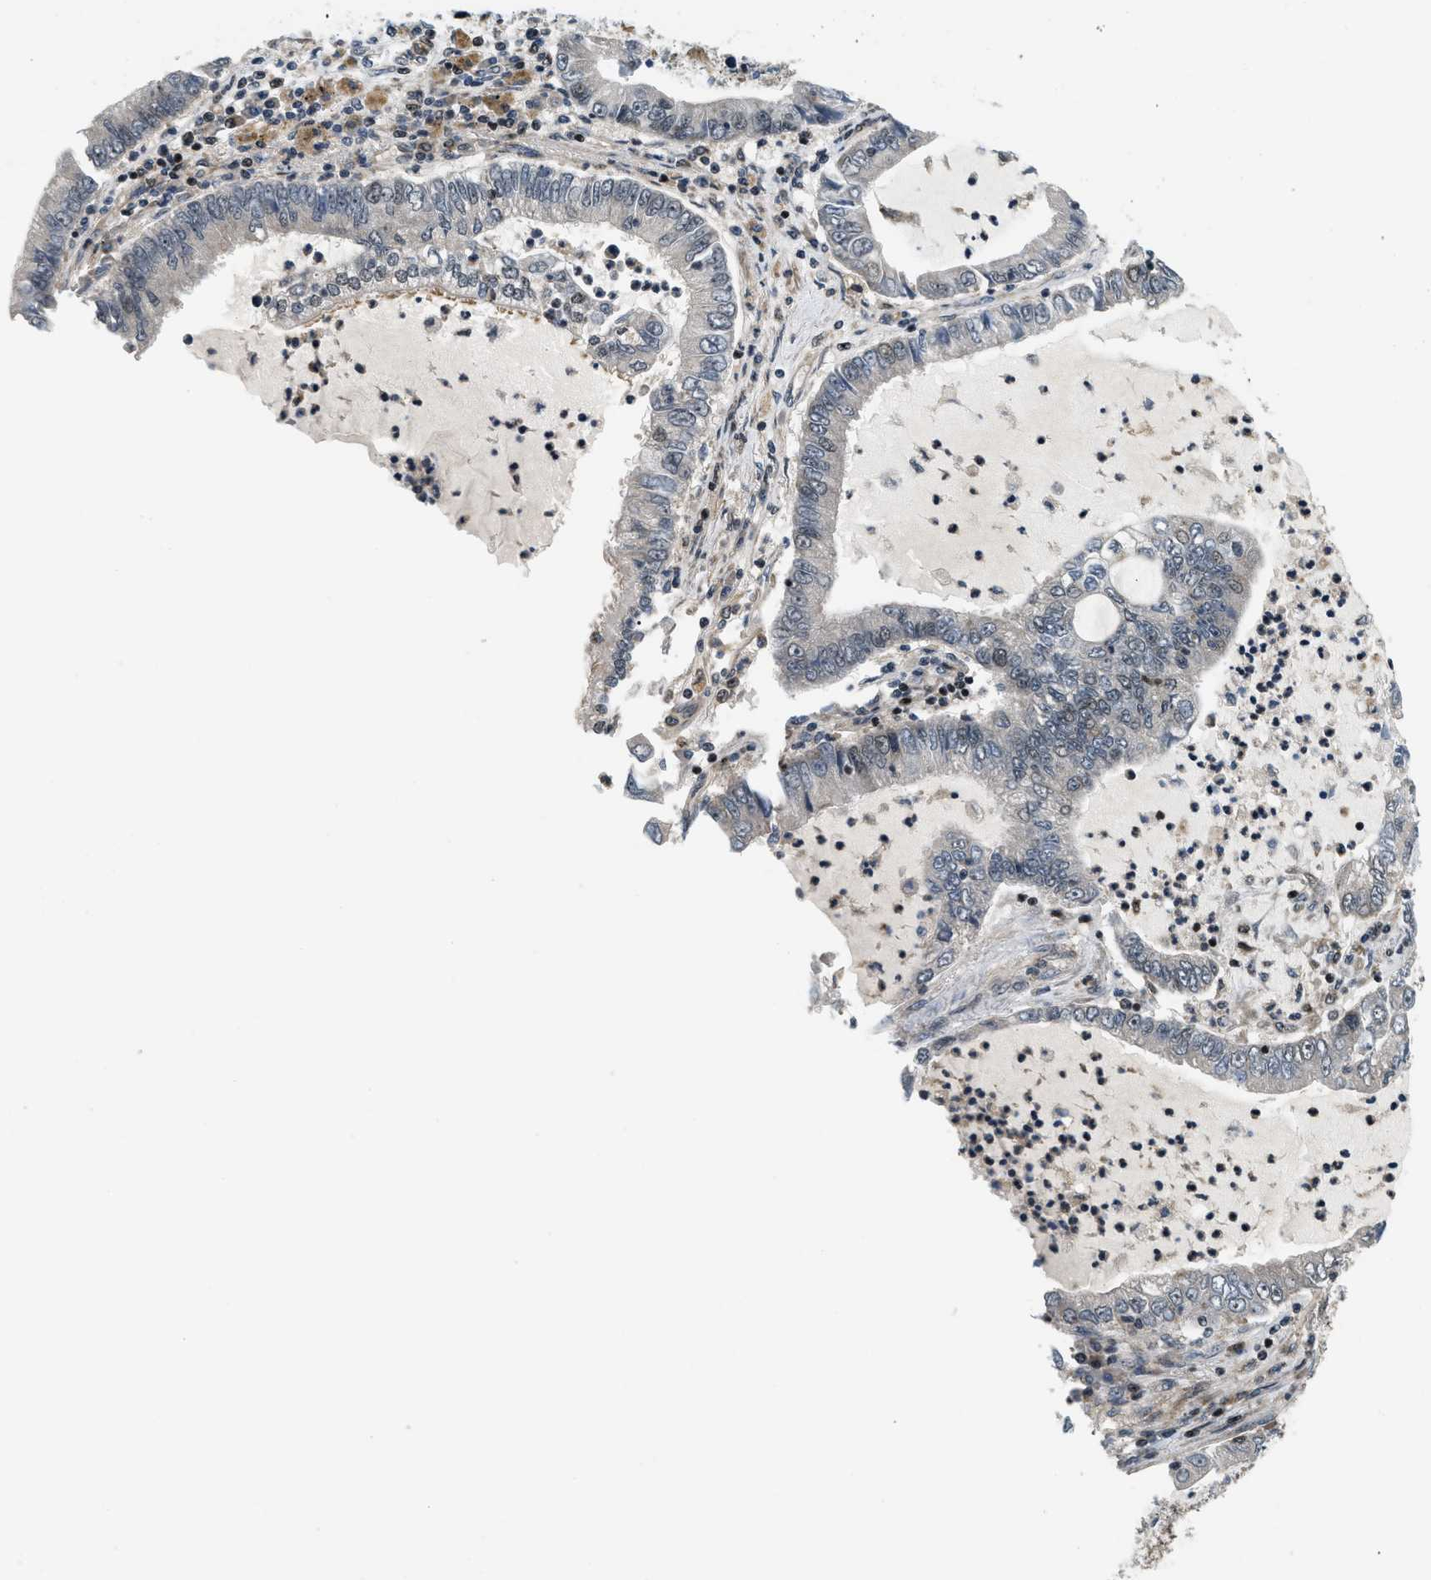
{"staining": {"intensity": "negative", "quantity": "none", "location": "none"}, "tissue": "lung cancer", "cell_type": "Tumor cells", "image_type": "cancer", "snomed": [{"axis": "morphology", "description": "Adenocarcinoma, NOS"}, {"axis": "topography", "description": "Lung"}], "caption": "Tumor cells are negative for brown protein staining in lung cancer (adenocarcinoma).", "gene": "LTA4H", "patient": {"sex": "female", "age": 51}}